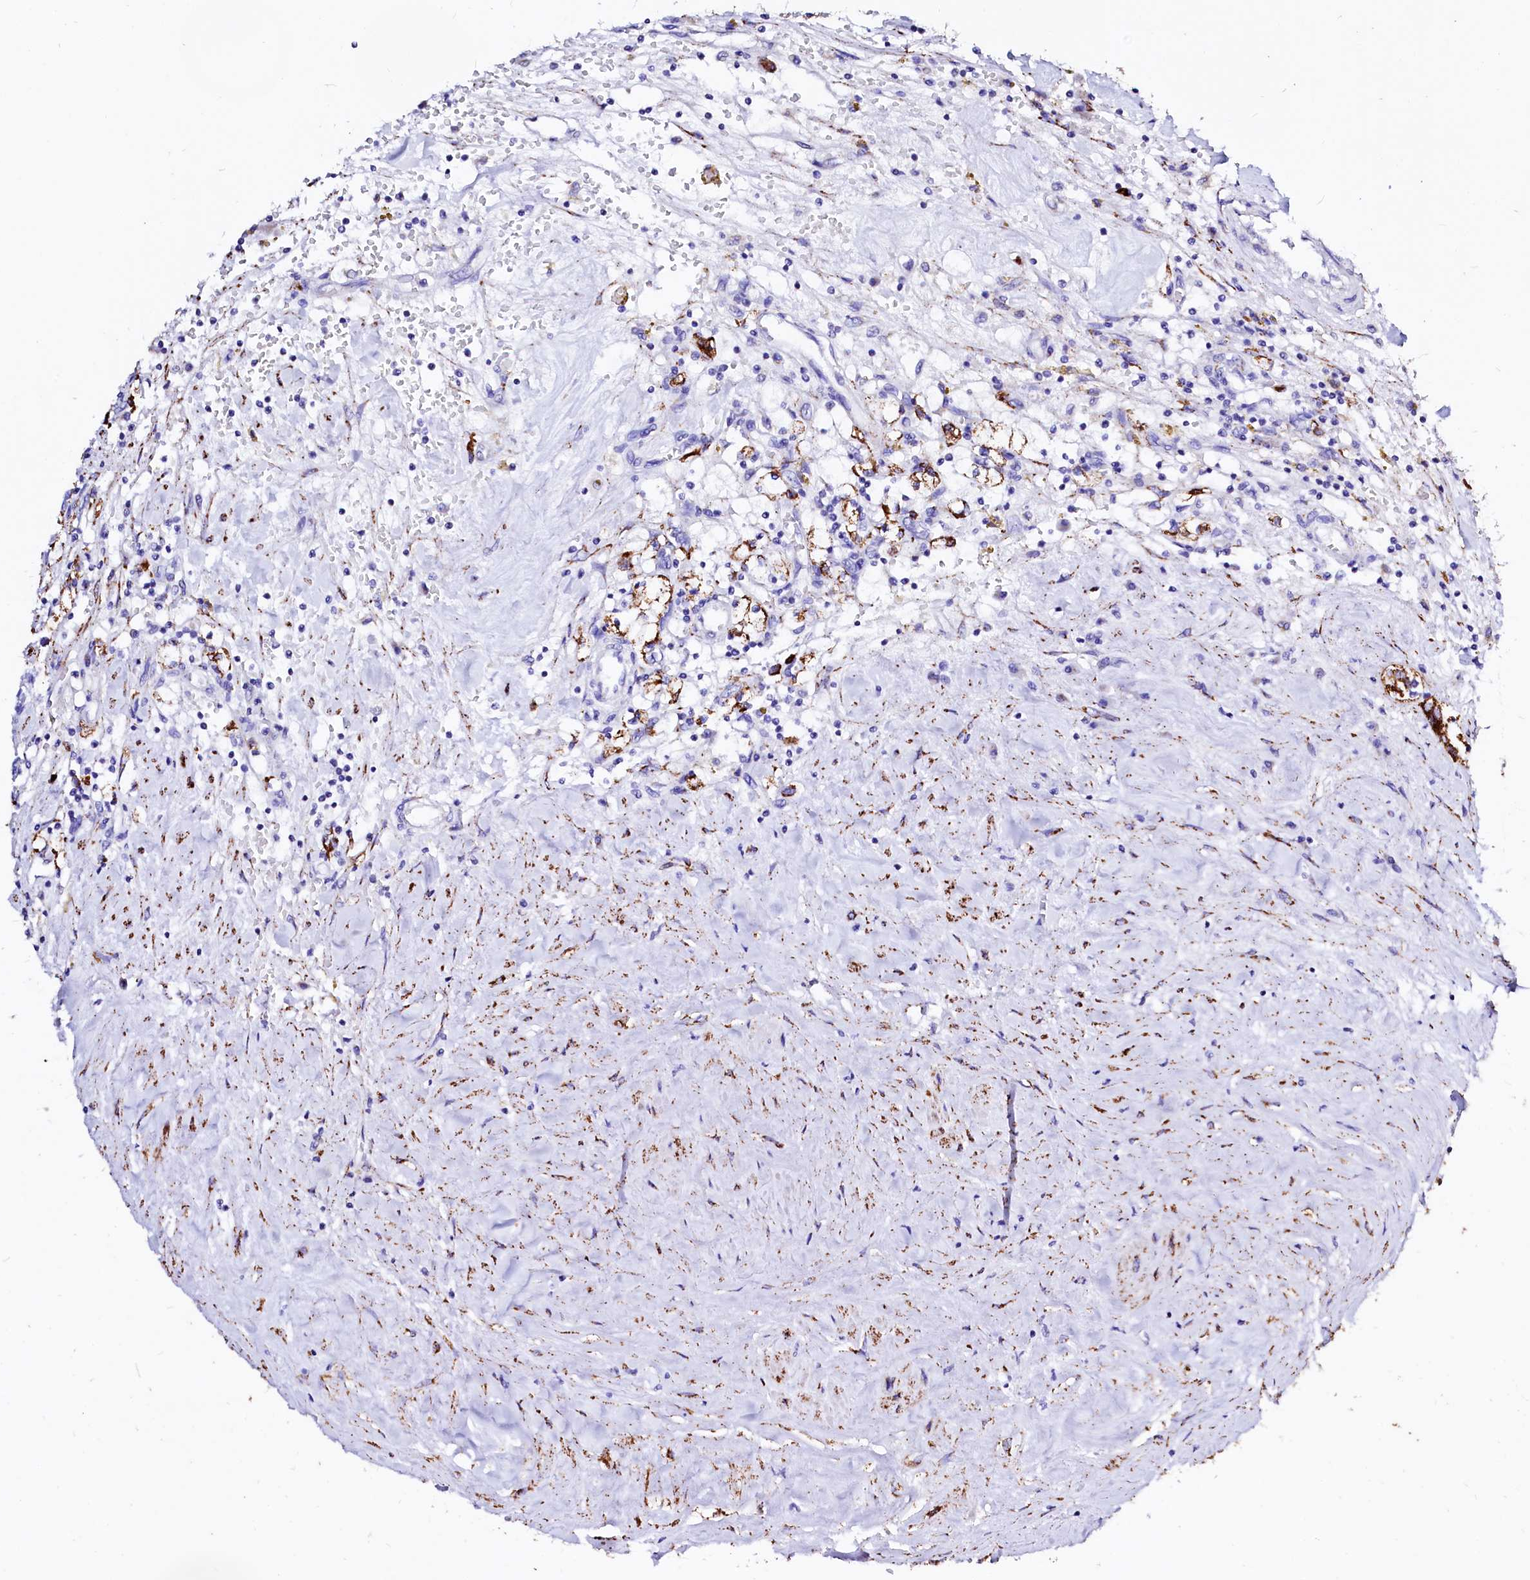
{"staining": {"intensity": "moderate", "quantity": ">75%", "location": "cytoplasmic/membranous"}, "tissue": "renal cancer", "cell_type": "Tumor cells", "image_type": "cancer", "snomed": [{"axis": "morphology", "description": "Adenocarcinoma, NOS"}, {"axis": "topography", "description": "Kidney"}], "caption": "A photomicrograph showing moderate cytoplasmic/membranous staining in approximately >75% of tumor cells in renal cancer, as visualized by brown immunohistochemical staining.", "gene": "MAOB", "patient": {"sex": "male", "age": 56}}